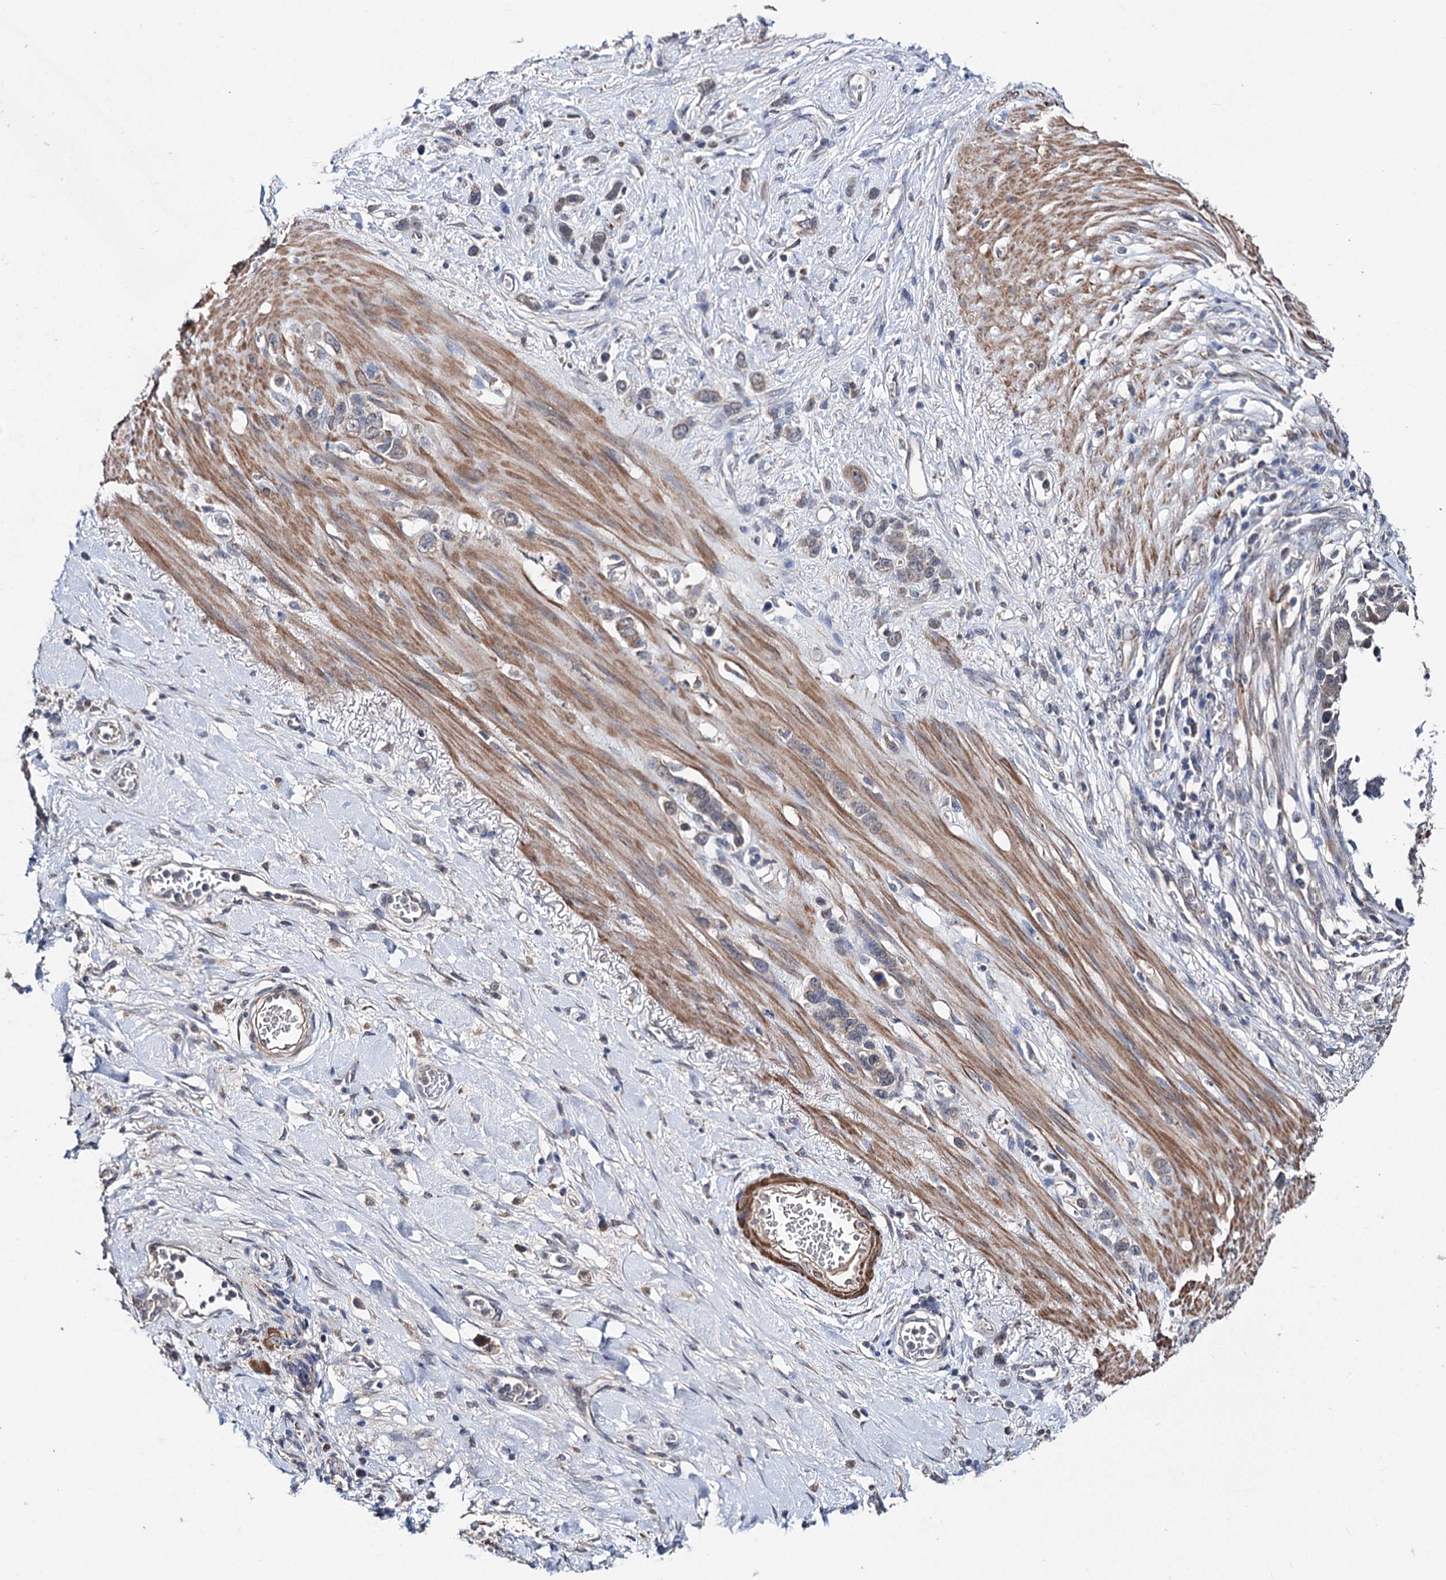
{"staining": {"intensity": "weak", "quantity": "<25%", "location": "cytoplasmic/membranous"}, "tissue": "stomach cancer", "cell_type": "Tumor cells", "image_type": "cancer", "snomed": [{"axis": "morphology", "description": "Adenocarcinoma, NOS"}, {"axis": "morphology", "description": "Adenocarcinoma, High grade"}, {"axis": "topography", "description": "Stomach, upper"}, {"axis": "topography", "description": "Stomach, lower"}], "caption": "Stomach cancer (adenocarcinoma) was stained to show a protein in brown. There is no significant positivity in tumor cells. The staining is performed using DAB (3,3'-diaminobenzidine) brown chromogen with nuclei counter-stained in using hematoxylin.", "gene": "CLPB", "patient": {"sex": "female", "age": 65}}